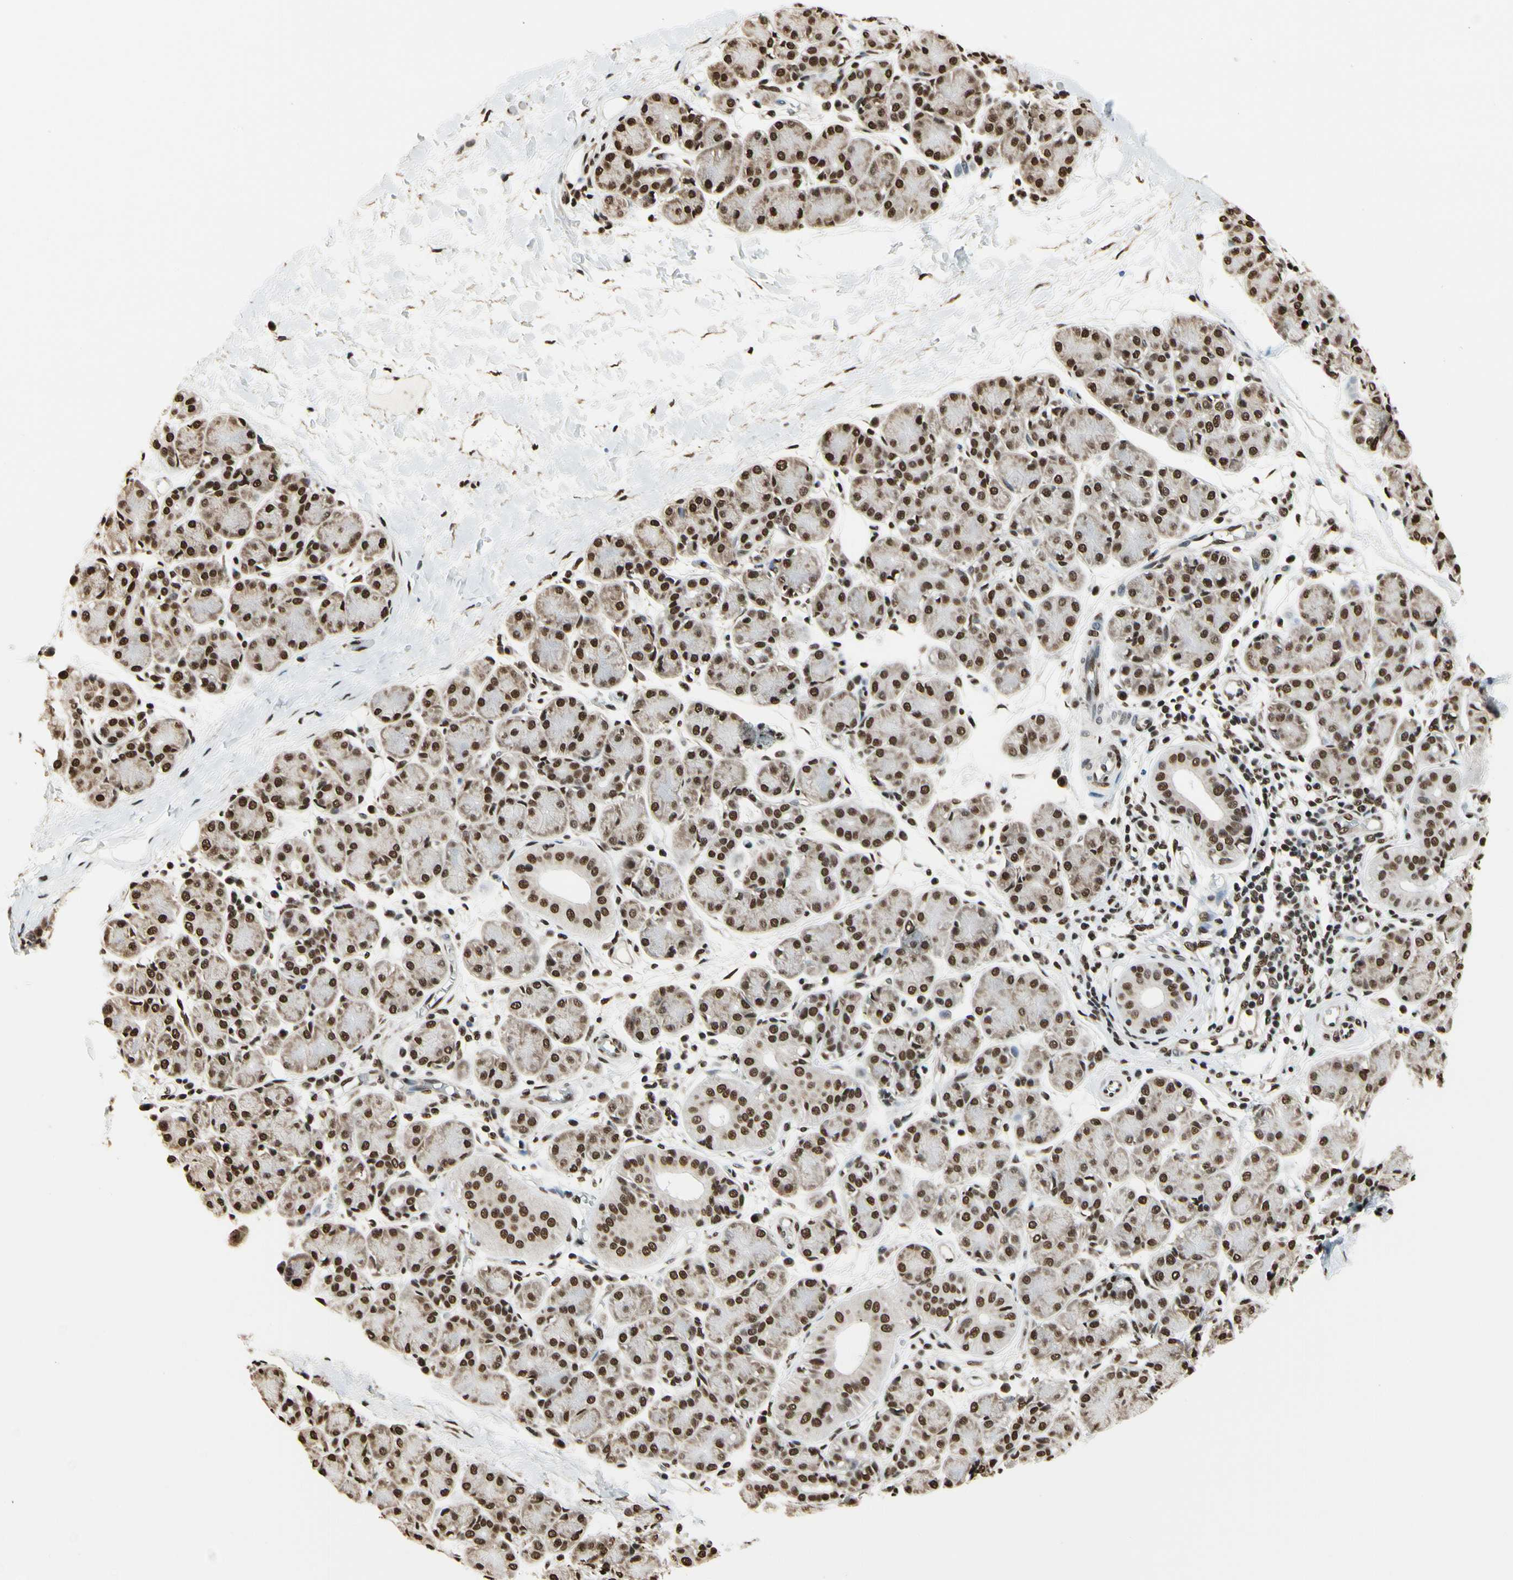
{"staining": {"intensity": "strong", "quantity": ">75%", "location": "nuclear"}, "tissue": "salivary gland", "cell_type": "Glandular cells", "image_type": "normal", "snomed": [{"axis": "morphology", "description": "Normal tissue, NOS"}, {"axis": "morphology", "description": "Inflammation, NOS"}, {"axis": "topography", "description": "Lymph node"}, {"axis": "topography", "description": "Salivary gland"}], "caption": "Immunohistochemistry (IHC) histopathology image of unremarkable salivary gland: human salivary gland stained using IHC demonstrates high levels of strong protein expression localized specifically in the nuclear of glandular cells, appearing as a nuclear brown color.", "gene": "HNRNPK", "patient": {"sex": "male", "age": 3}}